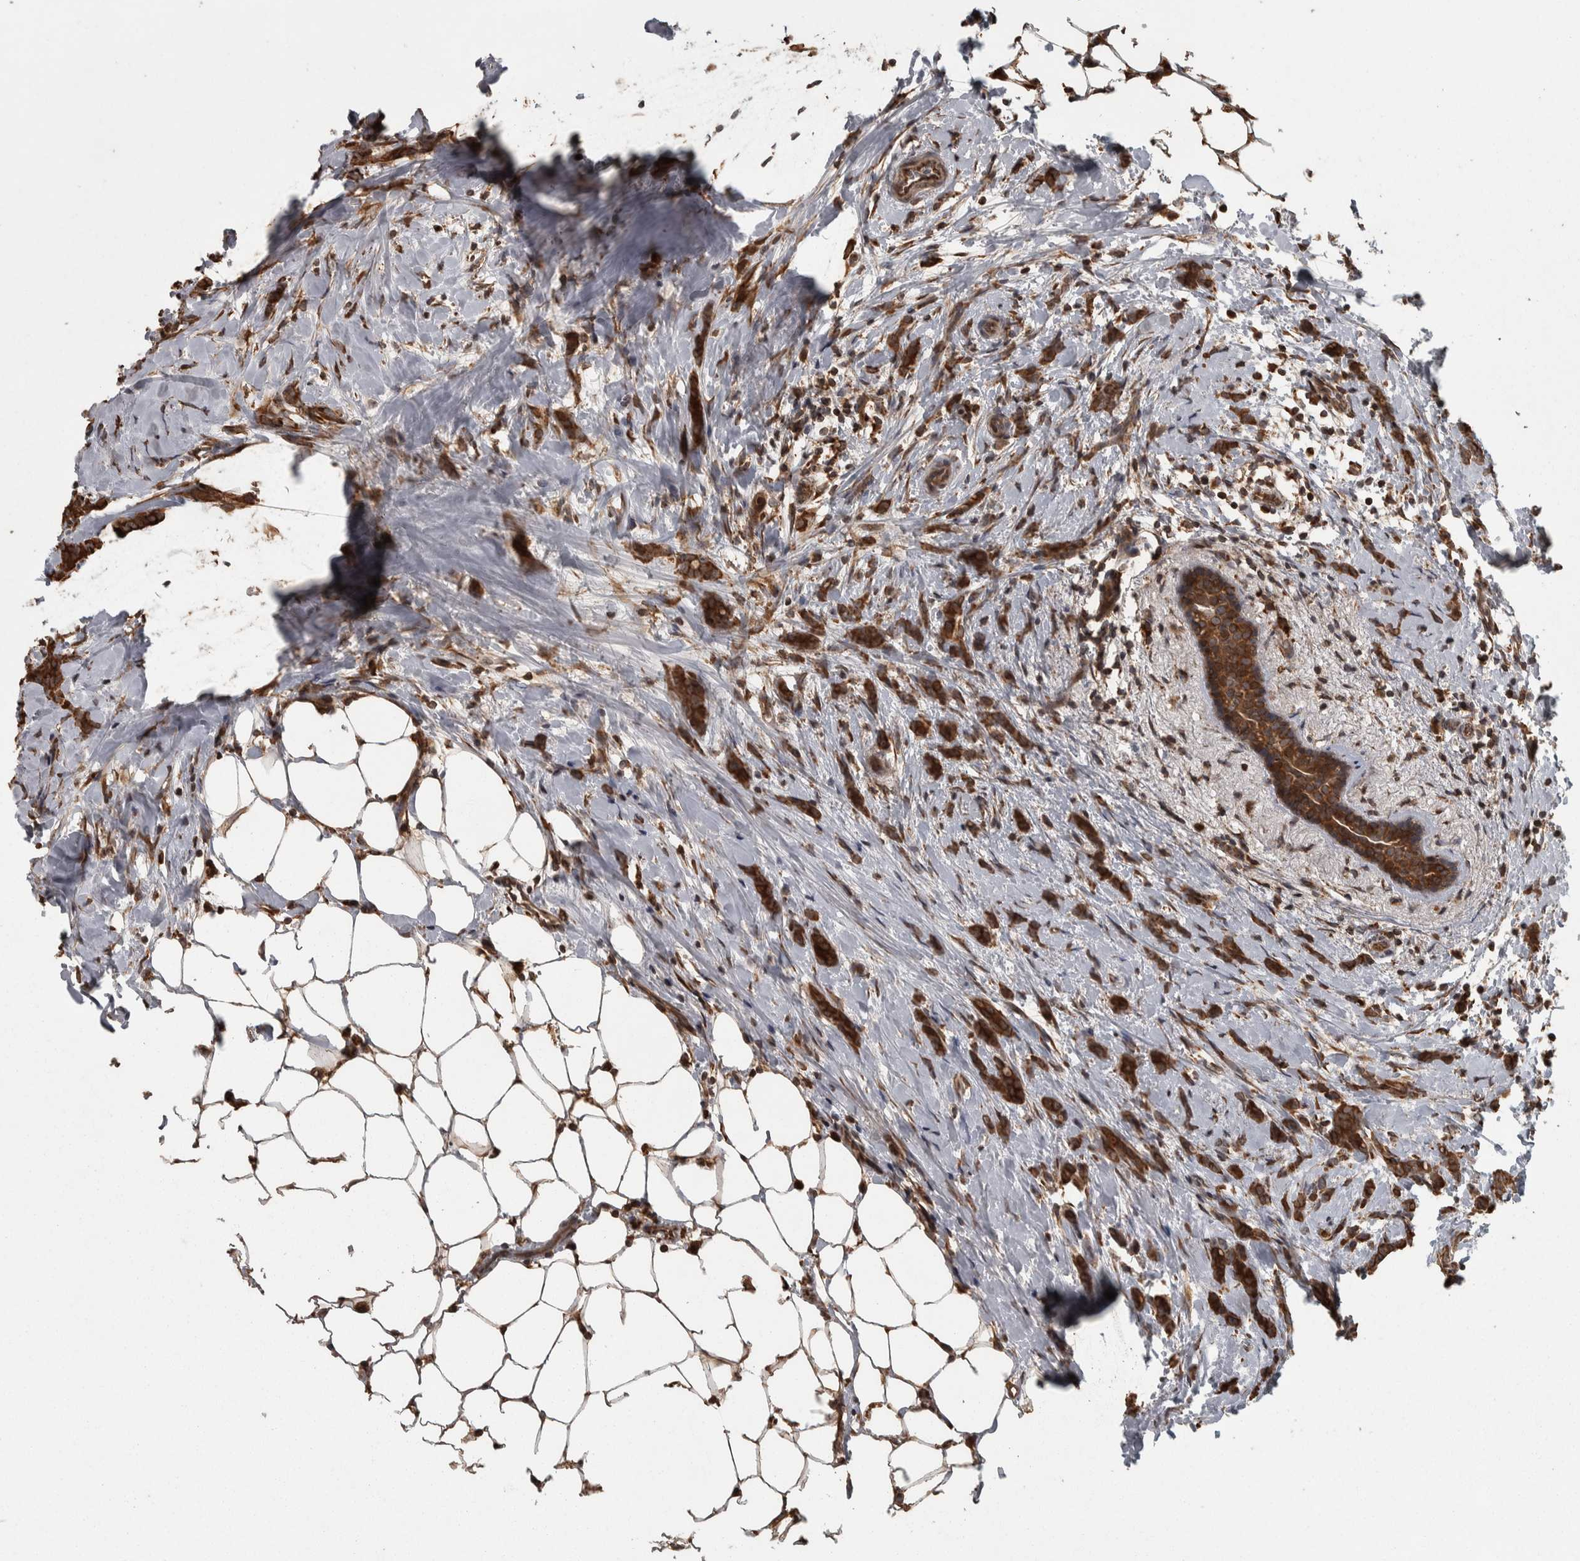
{"staining": {"intensity": "strong", "quantity": ">75%", "location": "cytoplasmic/membranous"}, "tissue": "breast cancer", "cell_type": "Tumor cells", "image_type": "cancer", "snomed": [{"axis": "morphology", "description": "Lobular carcinoma, in situ"}, {"axis": "morphology", "description": "Lobular carcinoma"}, {"axis": "topography", "description": "Breast"}], "caption": "Immunohistochemical staining of human breast cancer demonstrates high levels of strong cytoplasmic/membranous protein positivity in approximately >75% of tumor cells. The staining was performed using DAB (3,3'-diaminobenzidine), with brown indicating positive protein expression. Nuclei are stained blue with hematoxylin.", "gene": "AGBL3", "patient": {"sex": "female", "age": 41}}